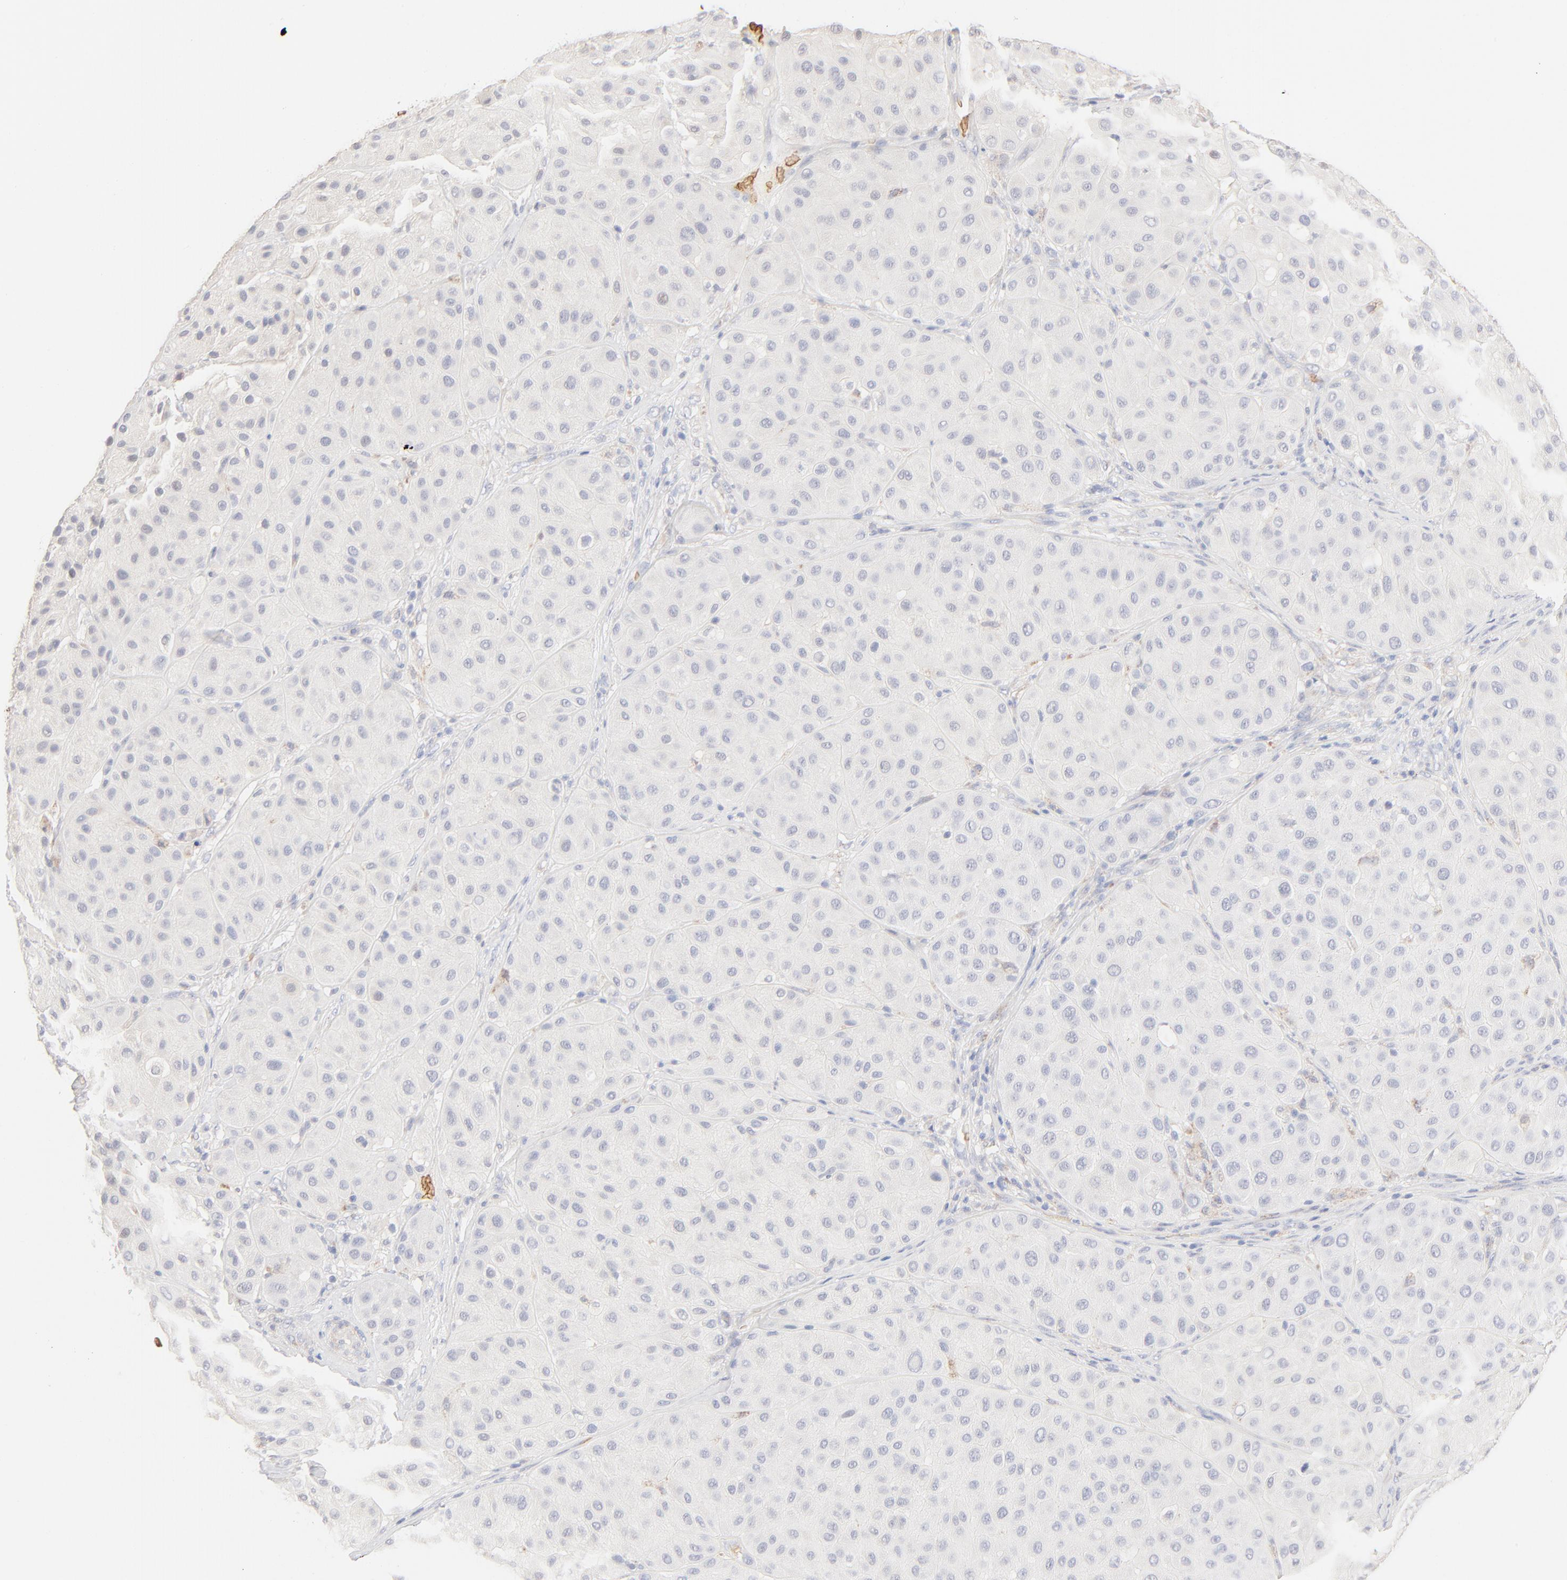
{"staining": {"intensity": "negative", "quantity": "none", "location": "none"}, "tissue": "melanoma", "cell_type": "Tumor cells", "image_type": "cancer", "snomed": [{"axis": "morphology", "description": "Normal tissue, NOS"}, {"axis": "morphology", "description": "Malignant melanoma, Metastatic site"}, {"axis": "topography", "description": "Skin"}], "caption": "Immunohistochemical staining of malignant melanoma (metastatic site) exhibits no significant positivity in tumor cells. The staining is performed using DAB (3,3'-diaminobenzidine) brown chromogen with nuclei counter-stained in using hematoxylin.", "gene": "SPTB", "patient": {"sex": "male", "age": 41}}